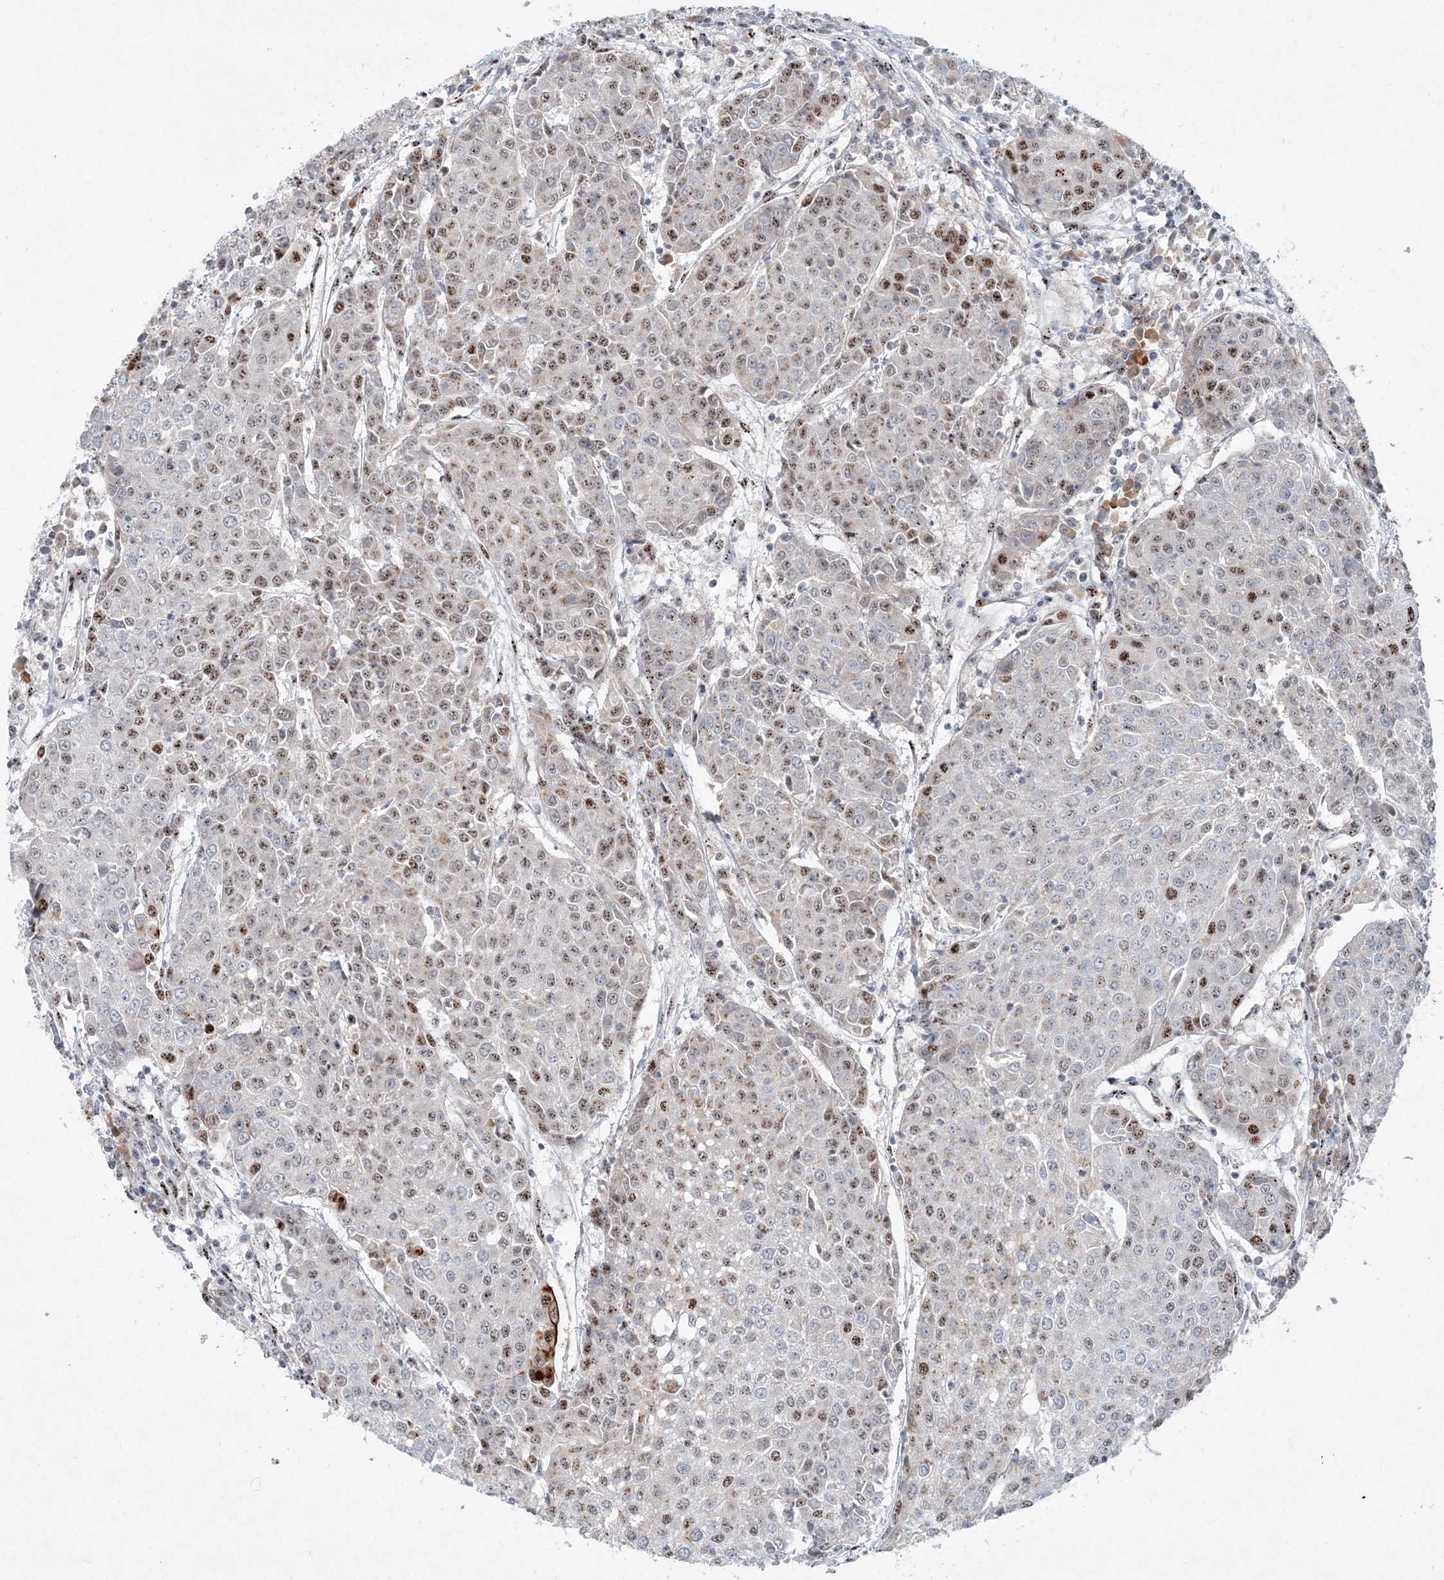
{"staining": {"intensity": "moderate", "quantity": "25%-75%", "location": "nuclear"}, "tissue": "urothelial cancer", "cell_type": "Tumor cells", "image_type": "cancer", "snomed": [{"axis": "morphology", "description": "Urothelial carcinoma, High grade"}, {"axis": "topography", "description": "Urinary bladder"}], "caption": "Moderate nuclear expression for a protein is identified in about 25%-75% of tumor cells of urothelial carcinoma (high-grade) using immunohistochemistry.", "gene": "GIN1", "patient": {"sex": "female", "age": 85}}